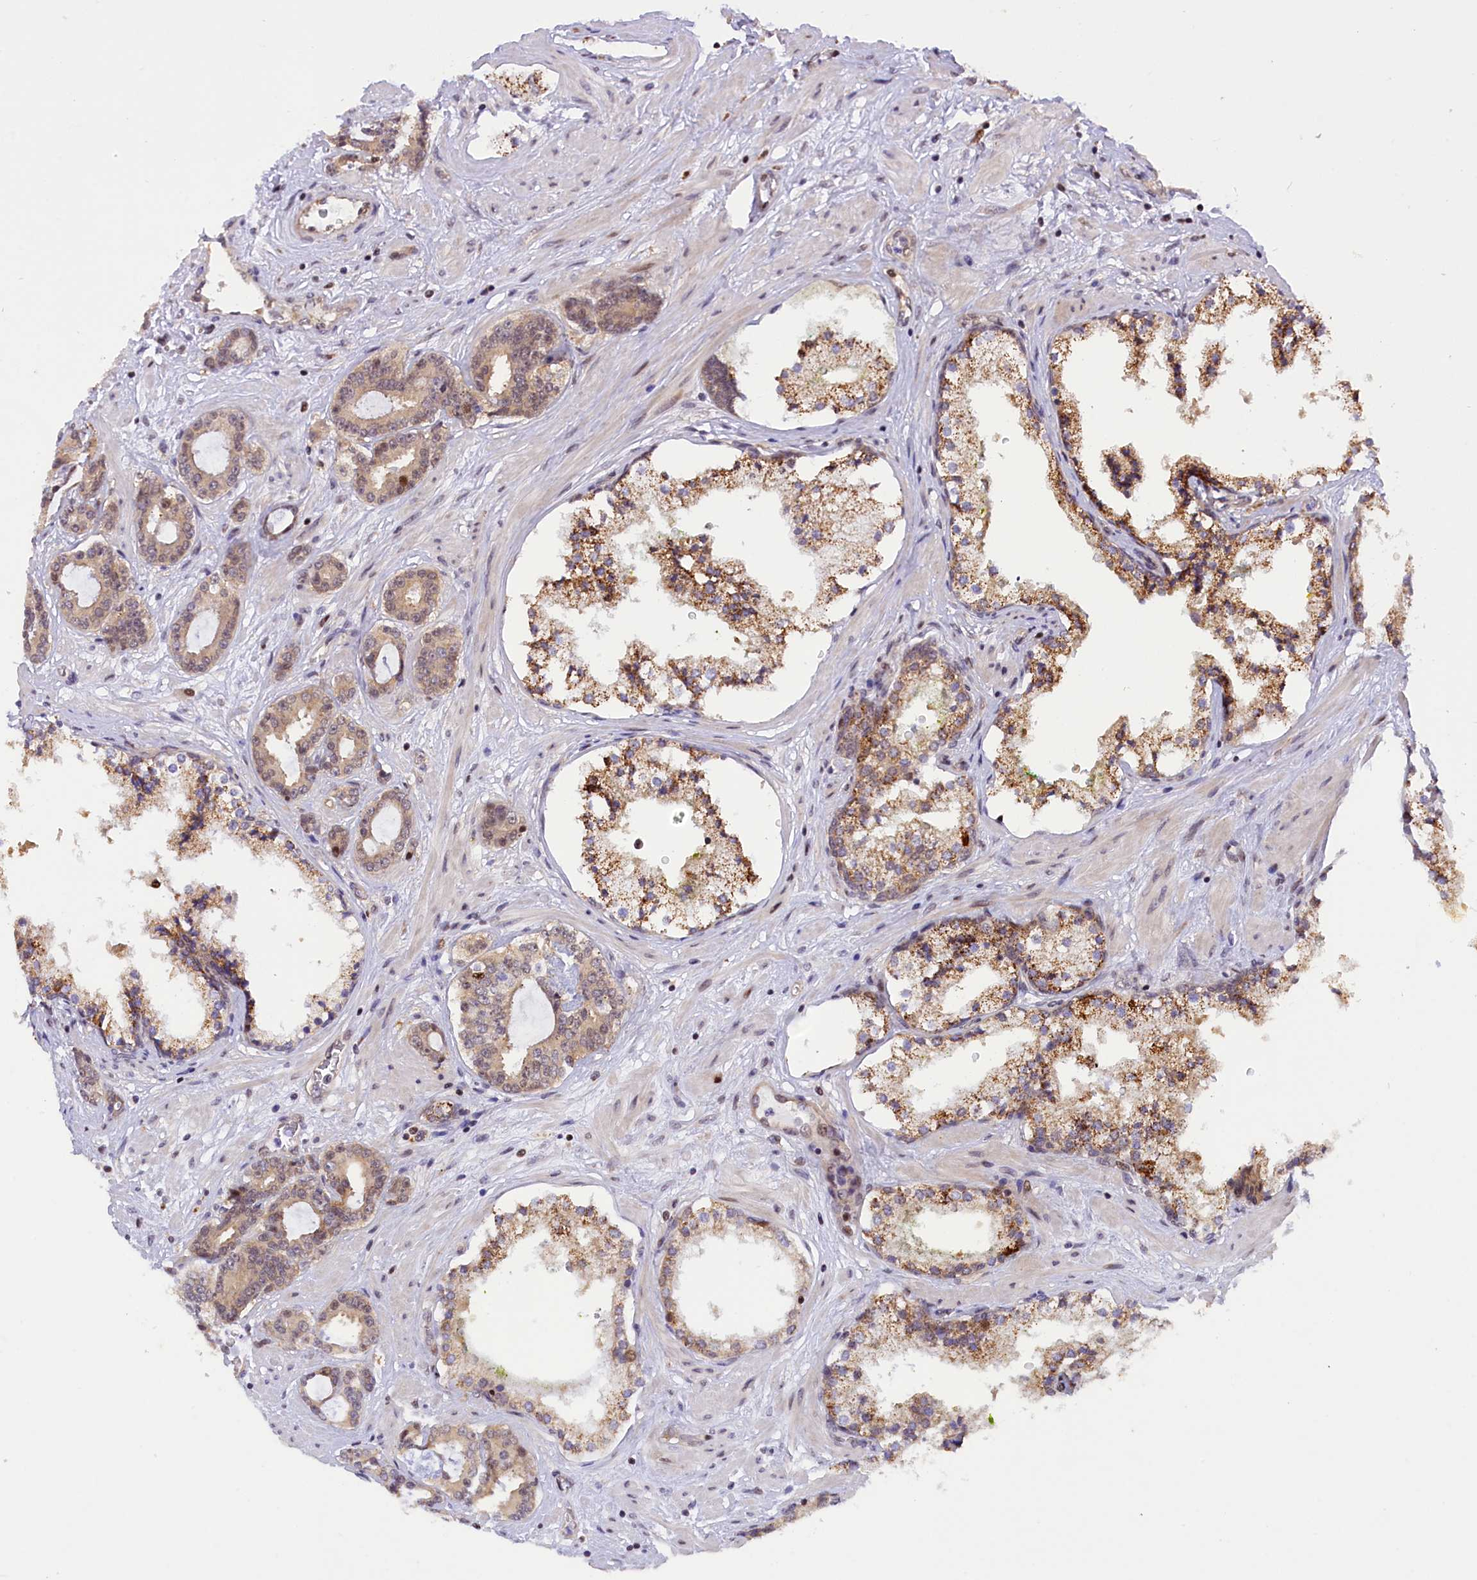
{"staining": {"intensity": "moderate", "quantity": "25%-75%", "location": "cytoplasmic/membranous"}, "tissue": "prostate cancer", "cell_type": "Tumor cells", "image_type": "cancer", "snomed": [{"axis": "morphology", "description": "Adenocarcinoma, High grade"}, {"axis": "topography", "description": "Prostate"}], "caption": "Immunohistochemical staining of human prostate cancer (adenocarcinoma (high-grade)) demonstrates medium levels of moderate cytoplasmic/membranous protein positivity in approximately 25%-75% of tumor cells.", "gene": "SAMD4A", "patient": {"sex": "male", "age": 58}}